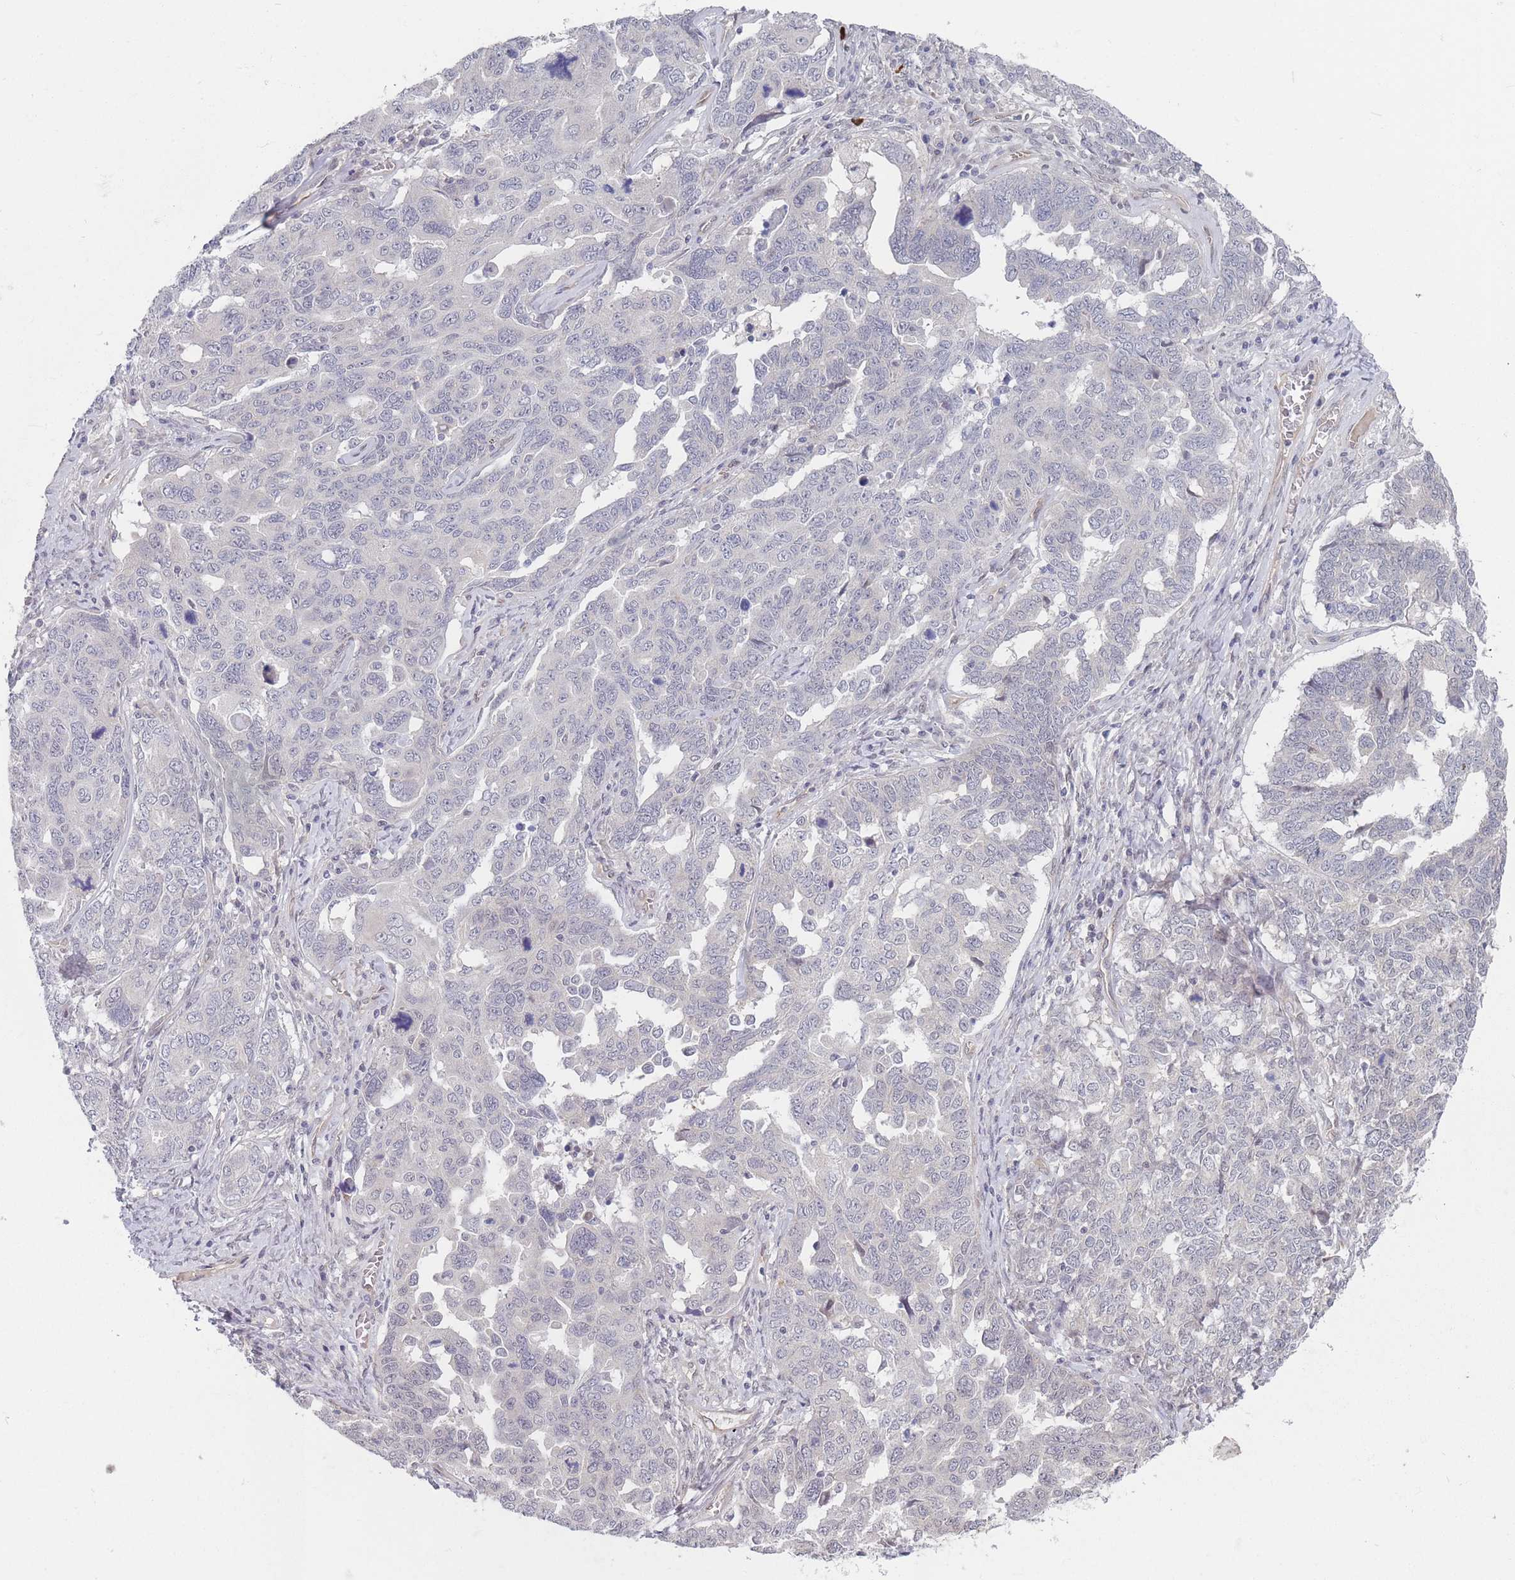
{"staining": {"intensity": "negative", "quantity": "none", "location": "none"}, "tissue": "ovarian cancer", "cell_type": "Tumor cells", "image_type": "cancer", "snomed": [{"axis": "morphology", "description": "Carcinoma, endometroid"}, {"axis": "topography", "description": "Ovary"}], "caption": "High magnification brightfield microscopy of ovarian cancer (endometroid carcinoma) stained with DAB (brown) and counterstained with hematoxylin (blue): tumor cells show no significant staining.", "gene": "ANKRD10", "patient": {"sex": "female", "age": 62}}